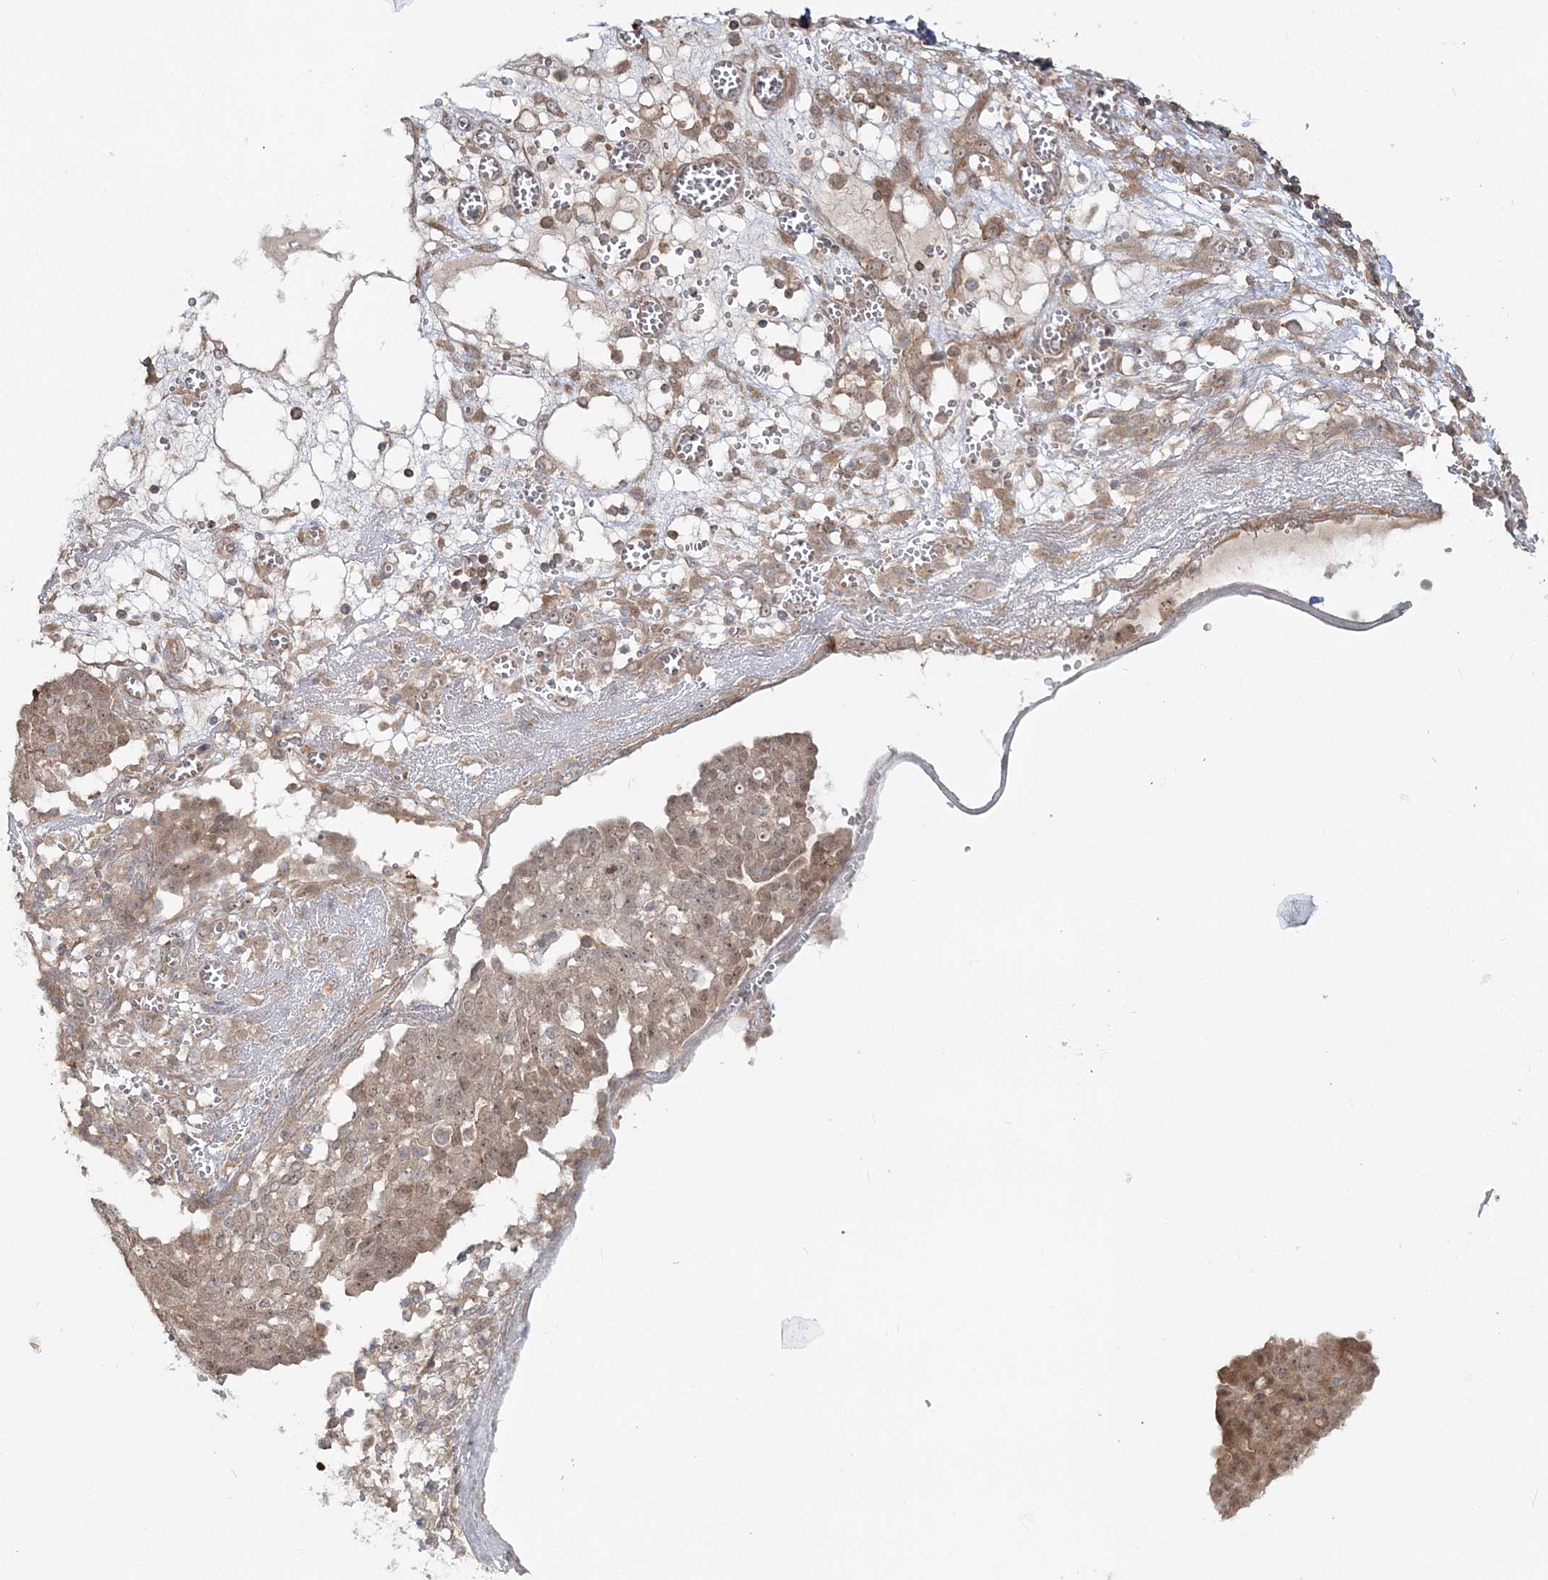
{"staining": {"intensity": "moderate", "quantity": ">75%", "location": "cytoplasmic/membranous,nuclear"}, "tissue": "ovarian cancer", "cell_type": "Tumor cells", "image_type": "cancer", "snomed": [{"axis": "morphology", "description": "Cystadenocarcinoma, serous, NOS"}, {"axis": "topography", "description": "Soft tissue"}, {"axis": "topography", "description": "Ovary"}], "caption": "Tumor cells display medium levels of moderate cytoplasmic/membranous and nuclear staining in approximately >75% of cells in ovarian cancer (serous cystadenocarcinoma).", "gene": "MOCS2", "patient": {"sex": "female", "age": 57}}